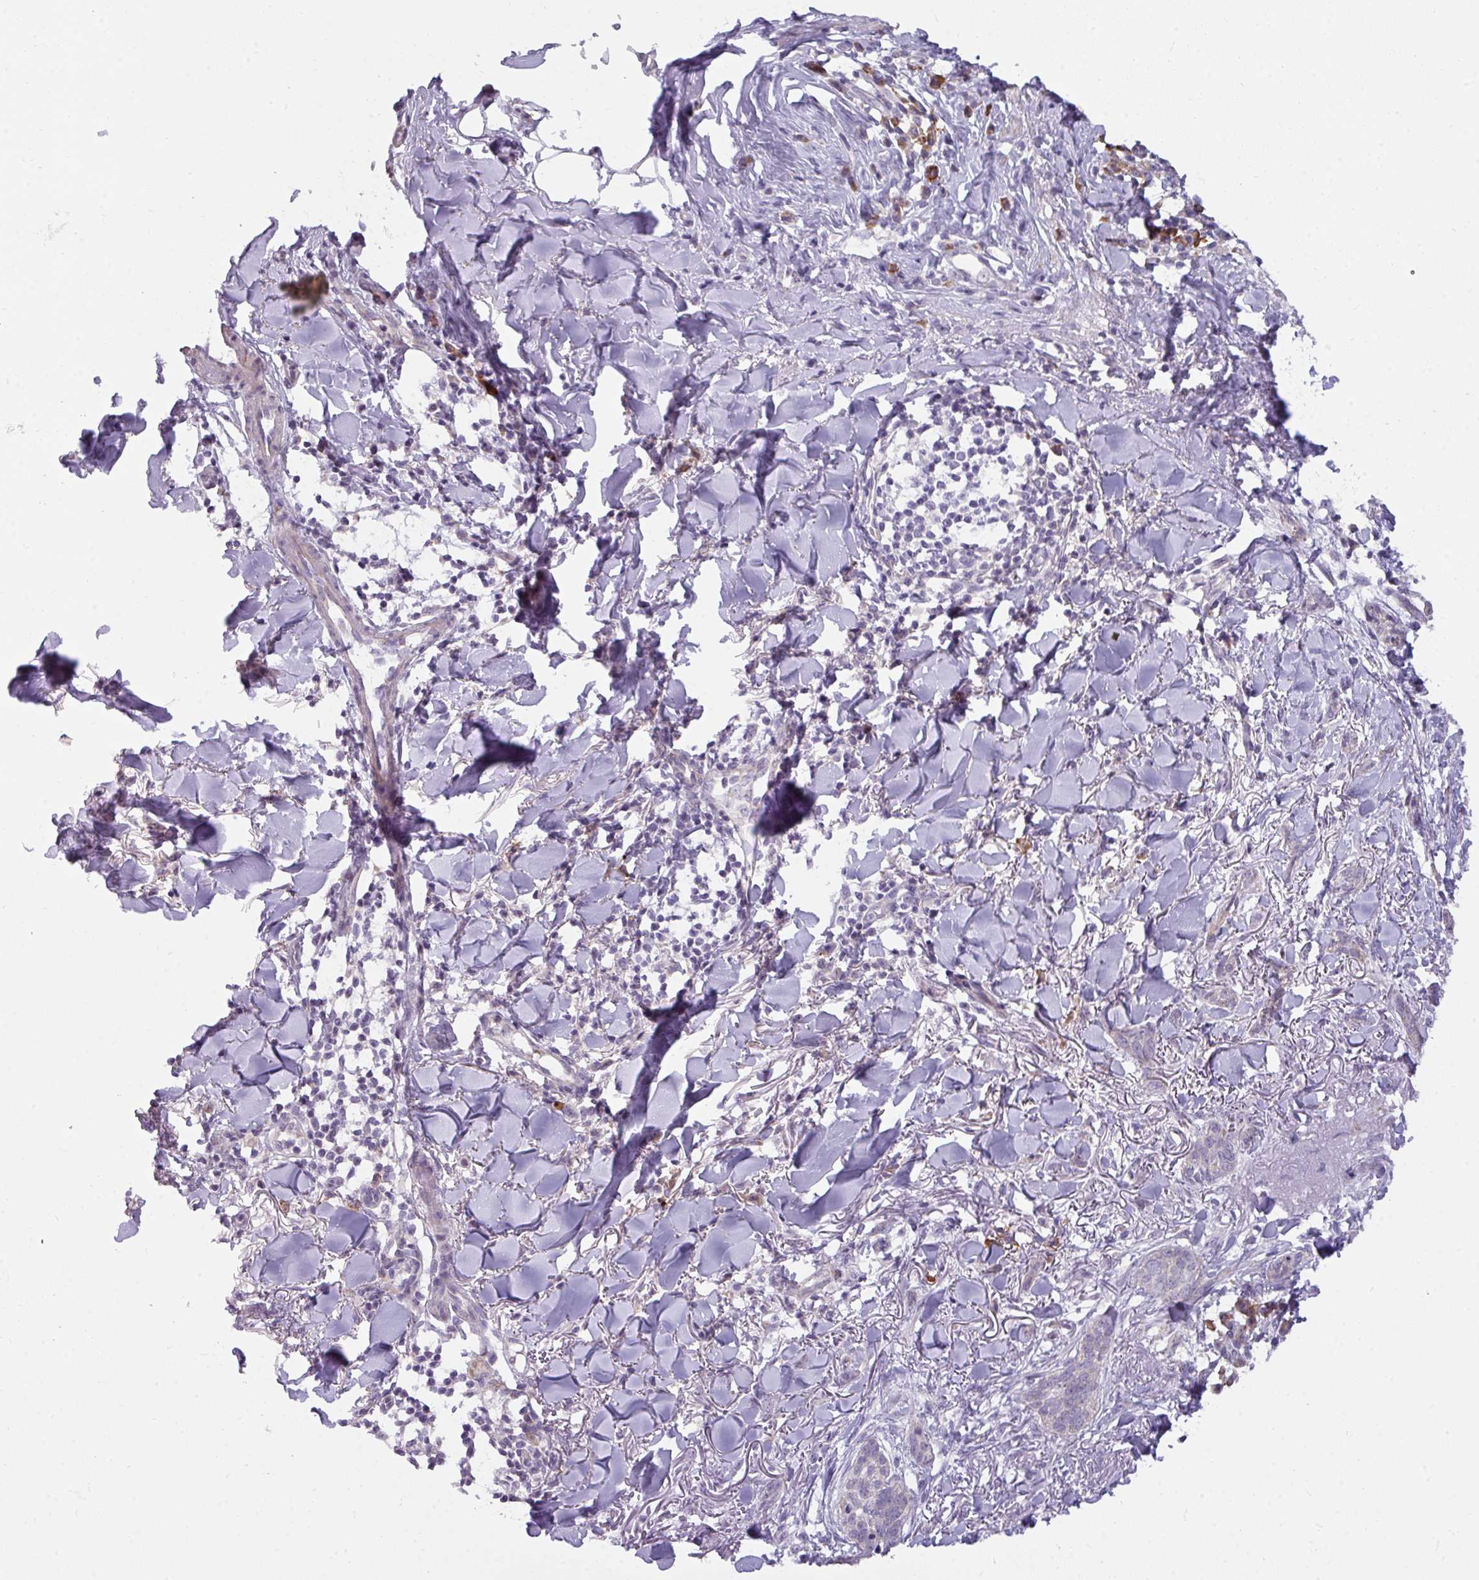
{"staining": {"intensity": "negative", "quantity": "none", "location": "none"}, "tissue": "skin cancer", "cell_type": "Tumor cells", "image_type": "cancer", "snomed": [{"axis": "morphology", "description": "Basal cell carcinoma"}, {"axis": "topography", "description": "Skin"}], "caption": "Immunohistochemistry (IHC) image of human skin cancer (basal cell carcinoma) stained for a protein (brown), which demonstrates no expression in tumor cells.", "gene": "C2orf68", "patient": {"sex": "male", "age": 52}}